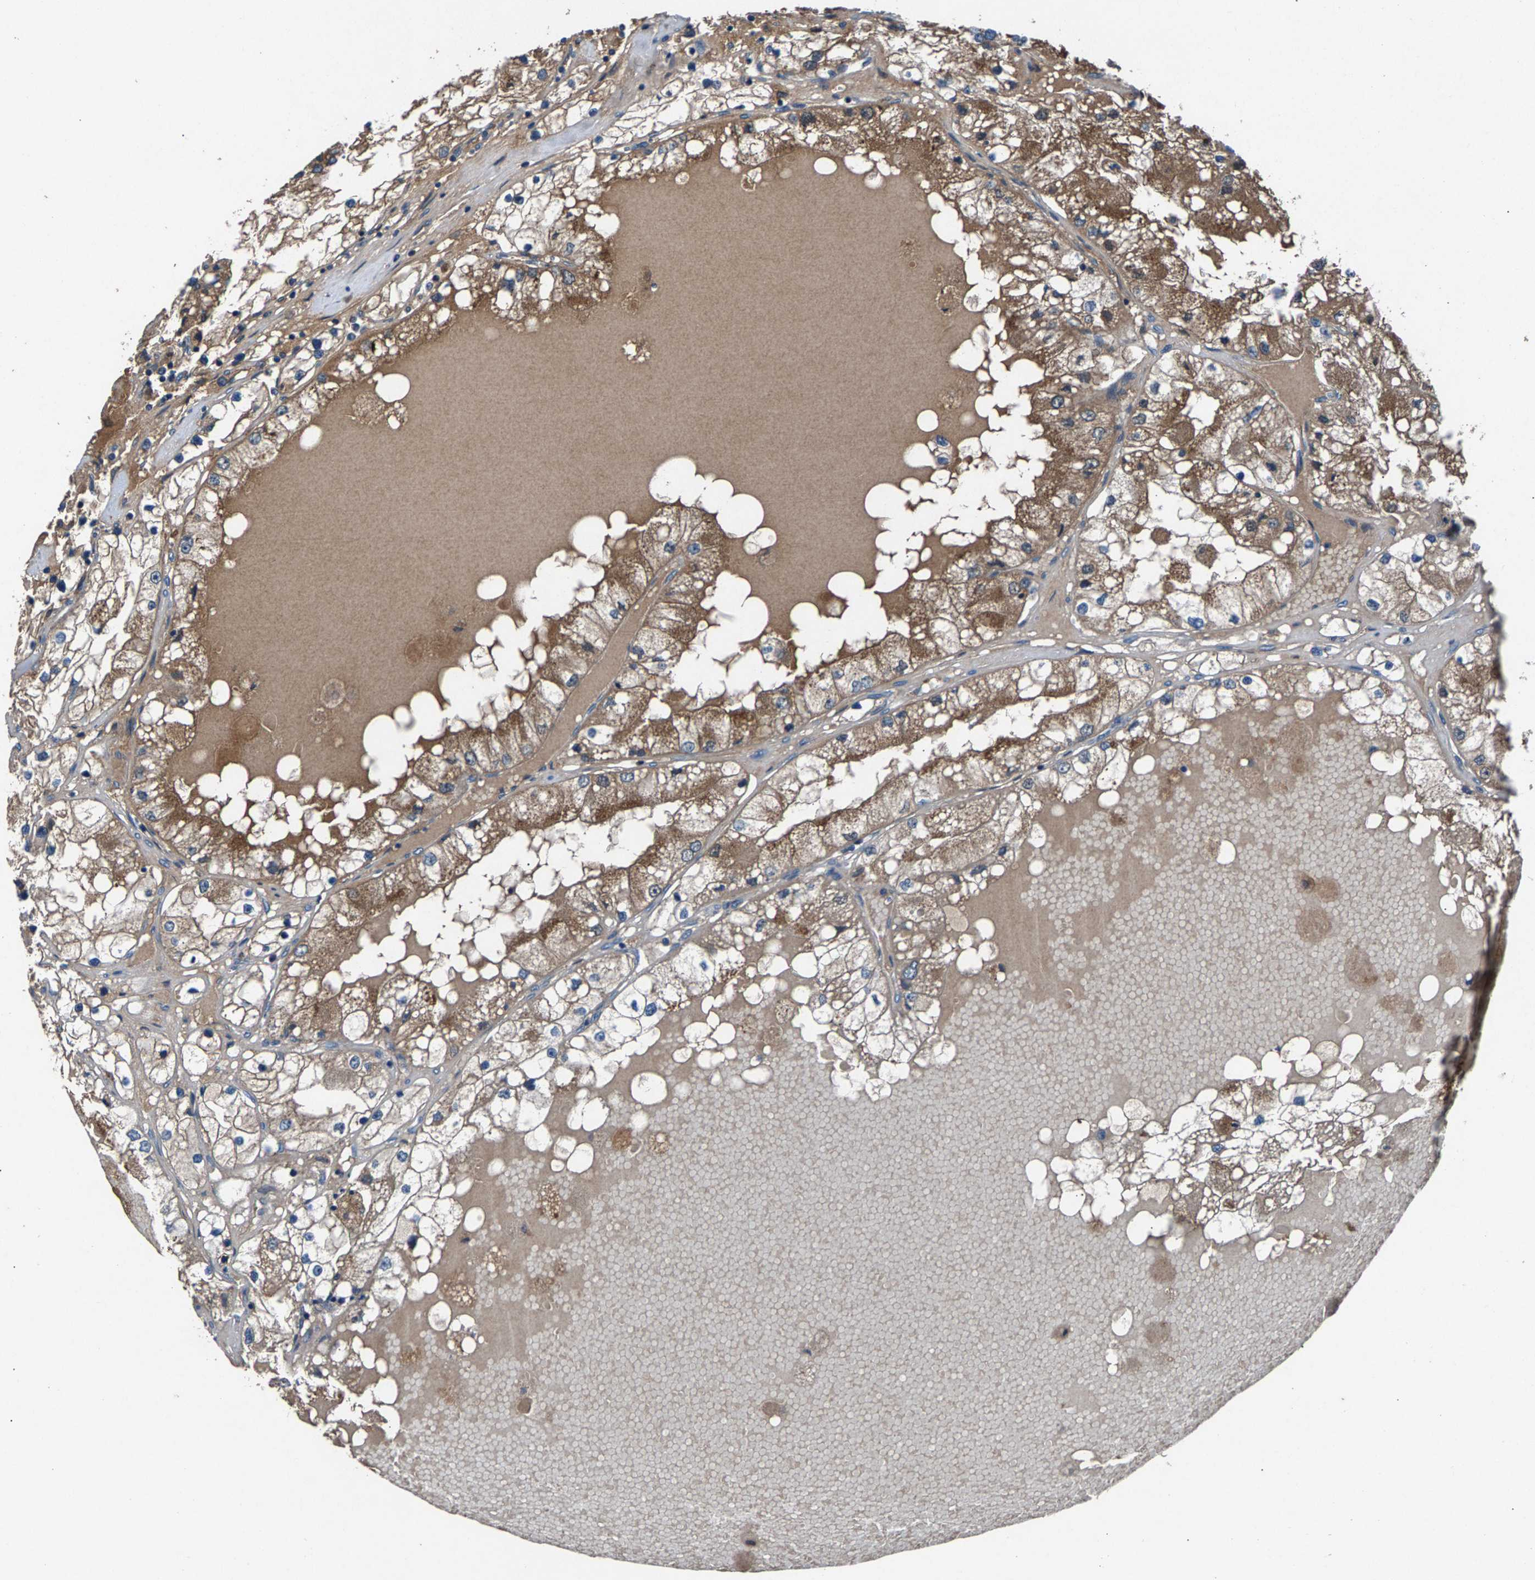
{"staining": {"intensity": "moderate", "quantity": ">75%", "location": "cytoplasmic/membranous"}, "tissue": "renal cancer", "cell_type": "Tumor cells", "image_type": "cancer", "snomed": [{"axis": "morphology", "description": "Adenocarcinoma, NOS"}, {"axis": "topography", "description": "Kidney"}], "caption": "DAB (3,3'-diaminobenzidine) immunohistochemical staining of human renal cancer demonstrates moderate cytoplasmic/membranous protein expression in approximately >75% of tumor cells.", "gene": "PRXL2C", "patient": {"sex": "male", "age": 68}}